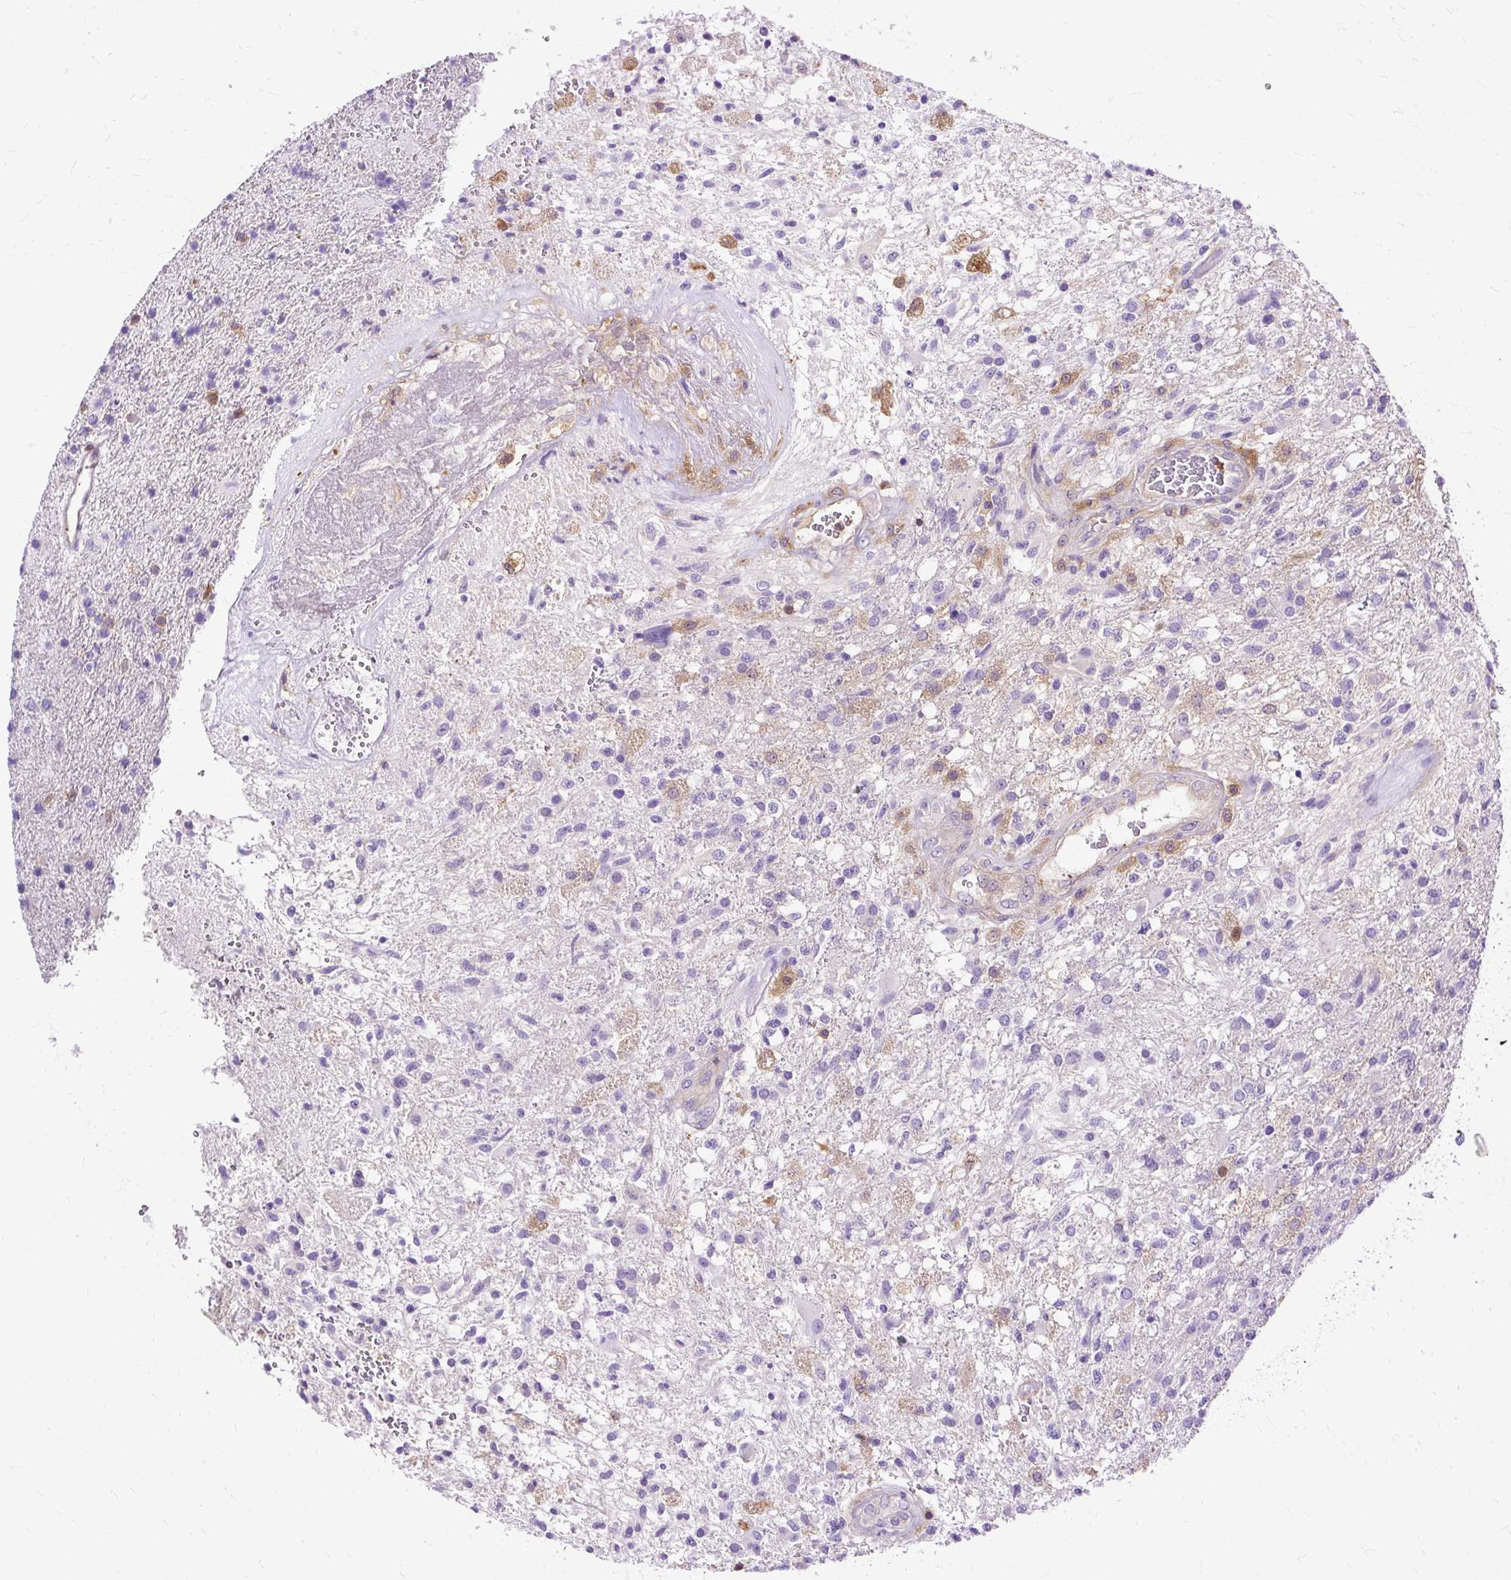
{"staining": {"intensity": "negative", "quantity": "none", "location": "none"}, "tissue": "glioma", "cell_type": "Tumor cells", "image_type": "cancer", "snomed": [{"axis": "morphology", "description": "Glioma, malignant, High grade"}, {"axis": "topography", "description": "Brain"}], "caption": "Malignant glioma (high-grade) stained for a protein using IHC exhibits no positivity tumor cells.", "gene": "TWF2", "patient": {"sex": "male", "age": 56}}